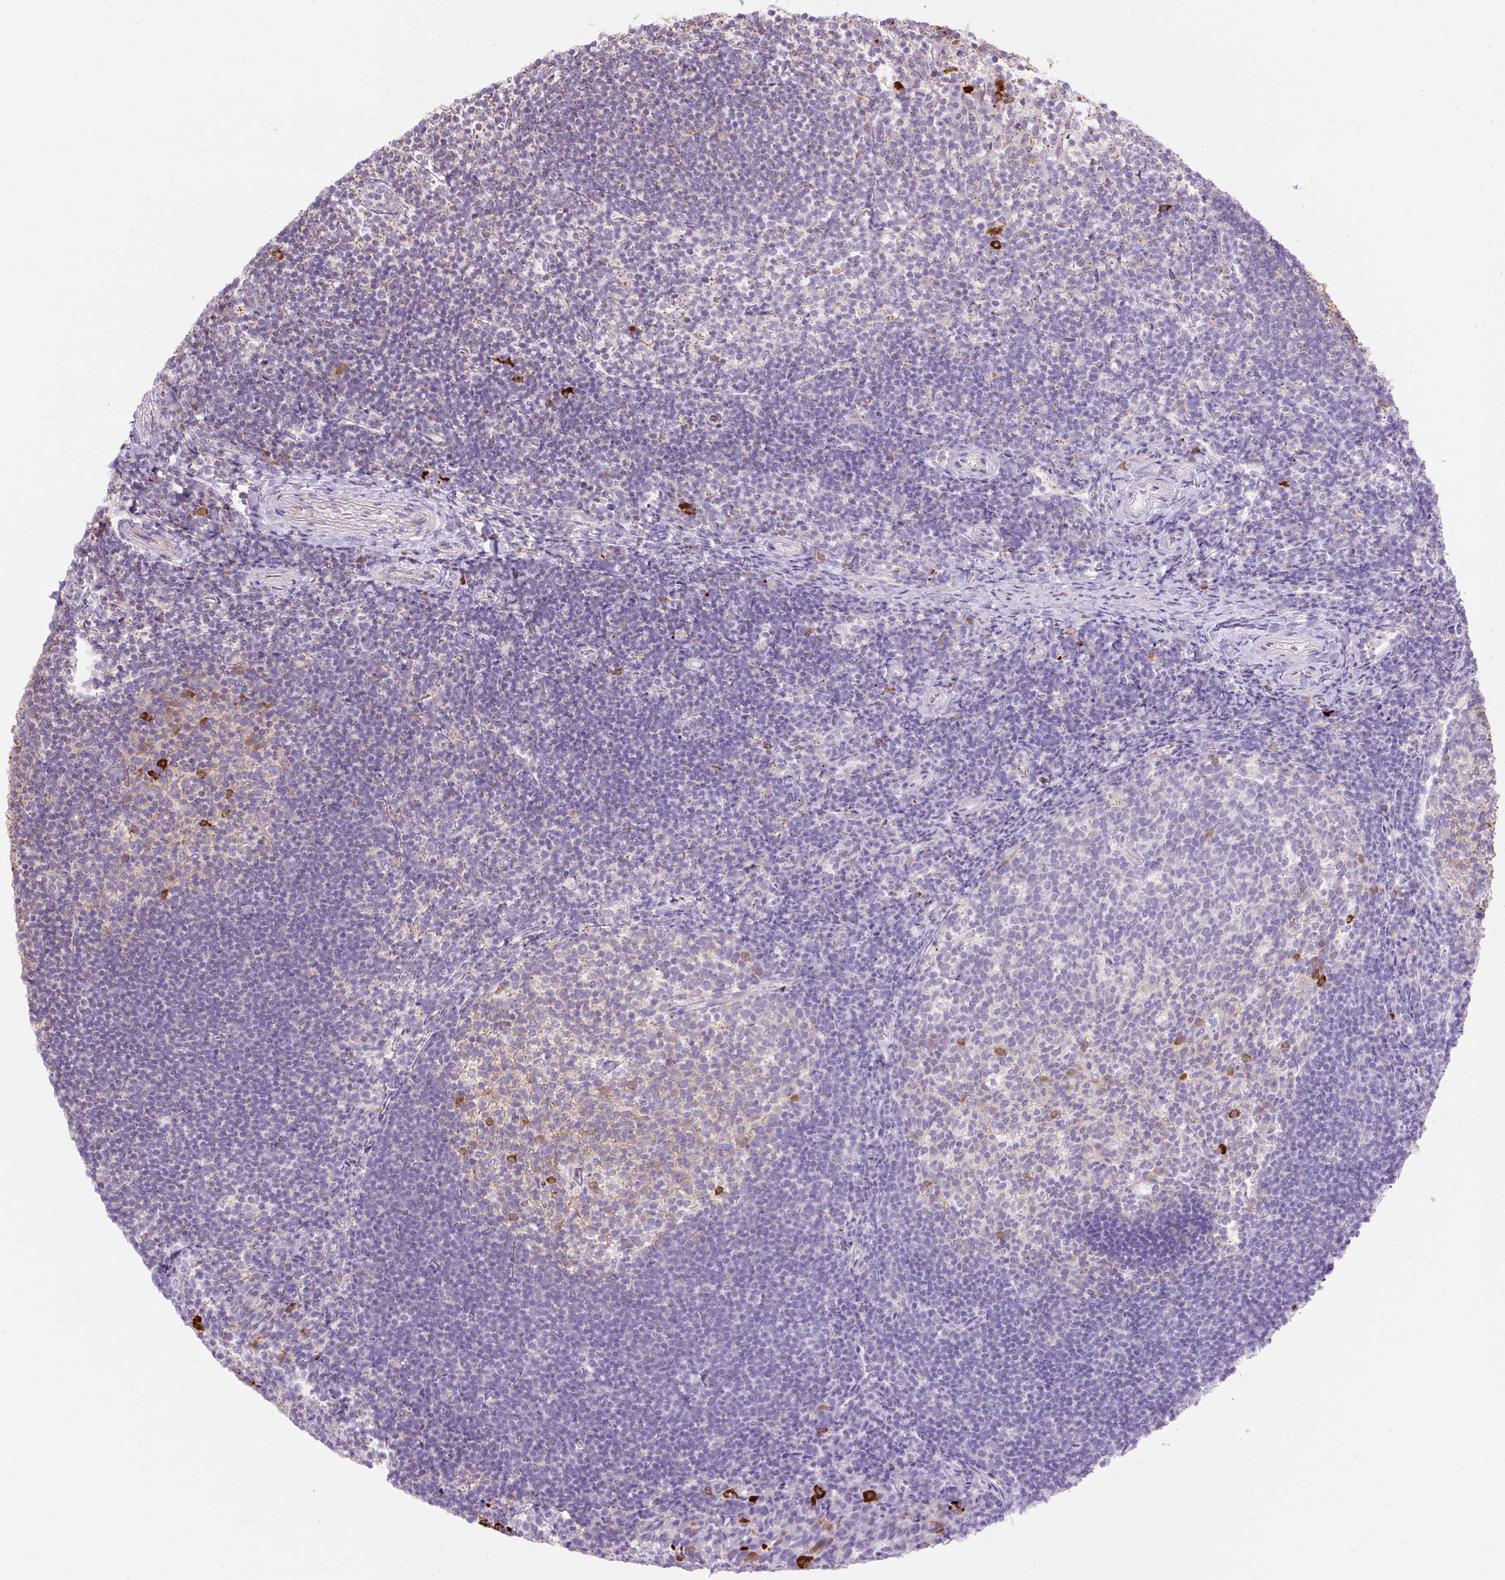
{"staining": {"intensity": "strong", "quantity": "<25%", "location": "cytoplasmic/membranous"}, "tissue": "tonsil", "cell_type": "Germinal center cells", "image_type": "normal", "snomed": [{"axis": "morphology", "description": "Normal tissue, NOS"}, {"axis": "topography", "description": "Tonsil"}], "caption": "Human tonsil stained with a protein marker shows strong staining in germinal center cells.", "gene": "CFAP47", "patient": {"sex": "female", "age": 10}}